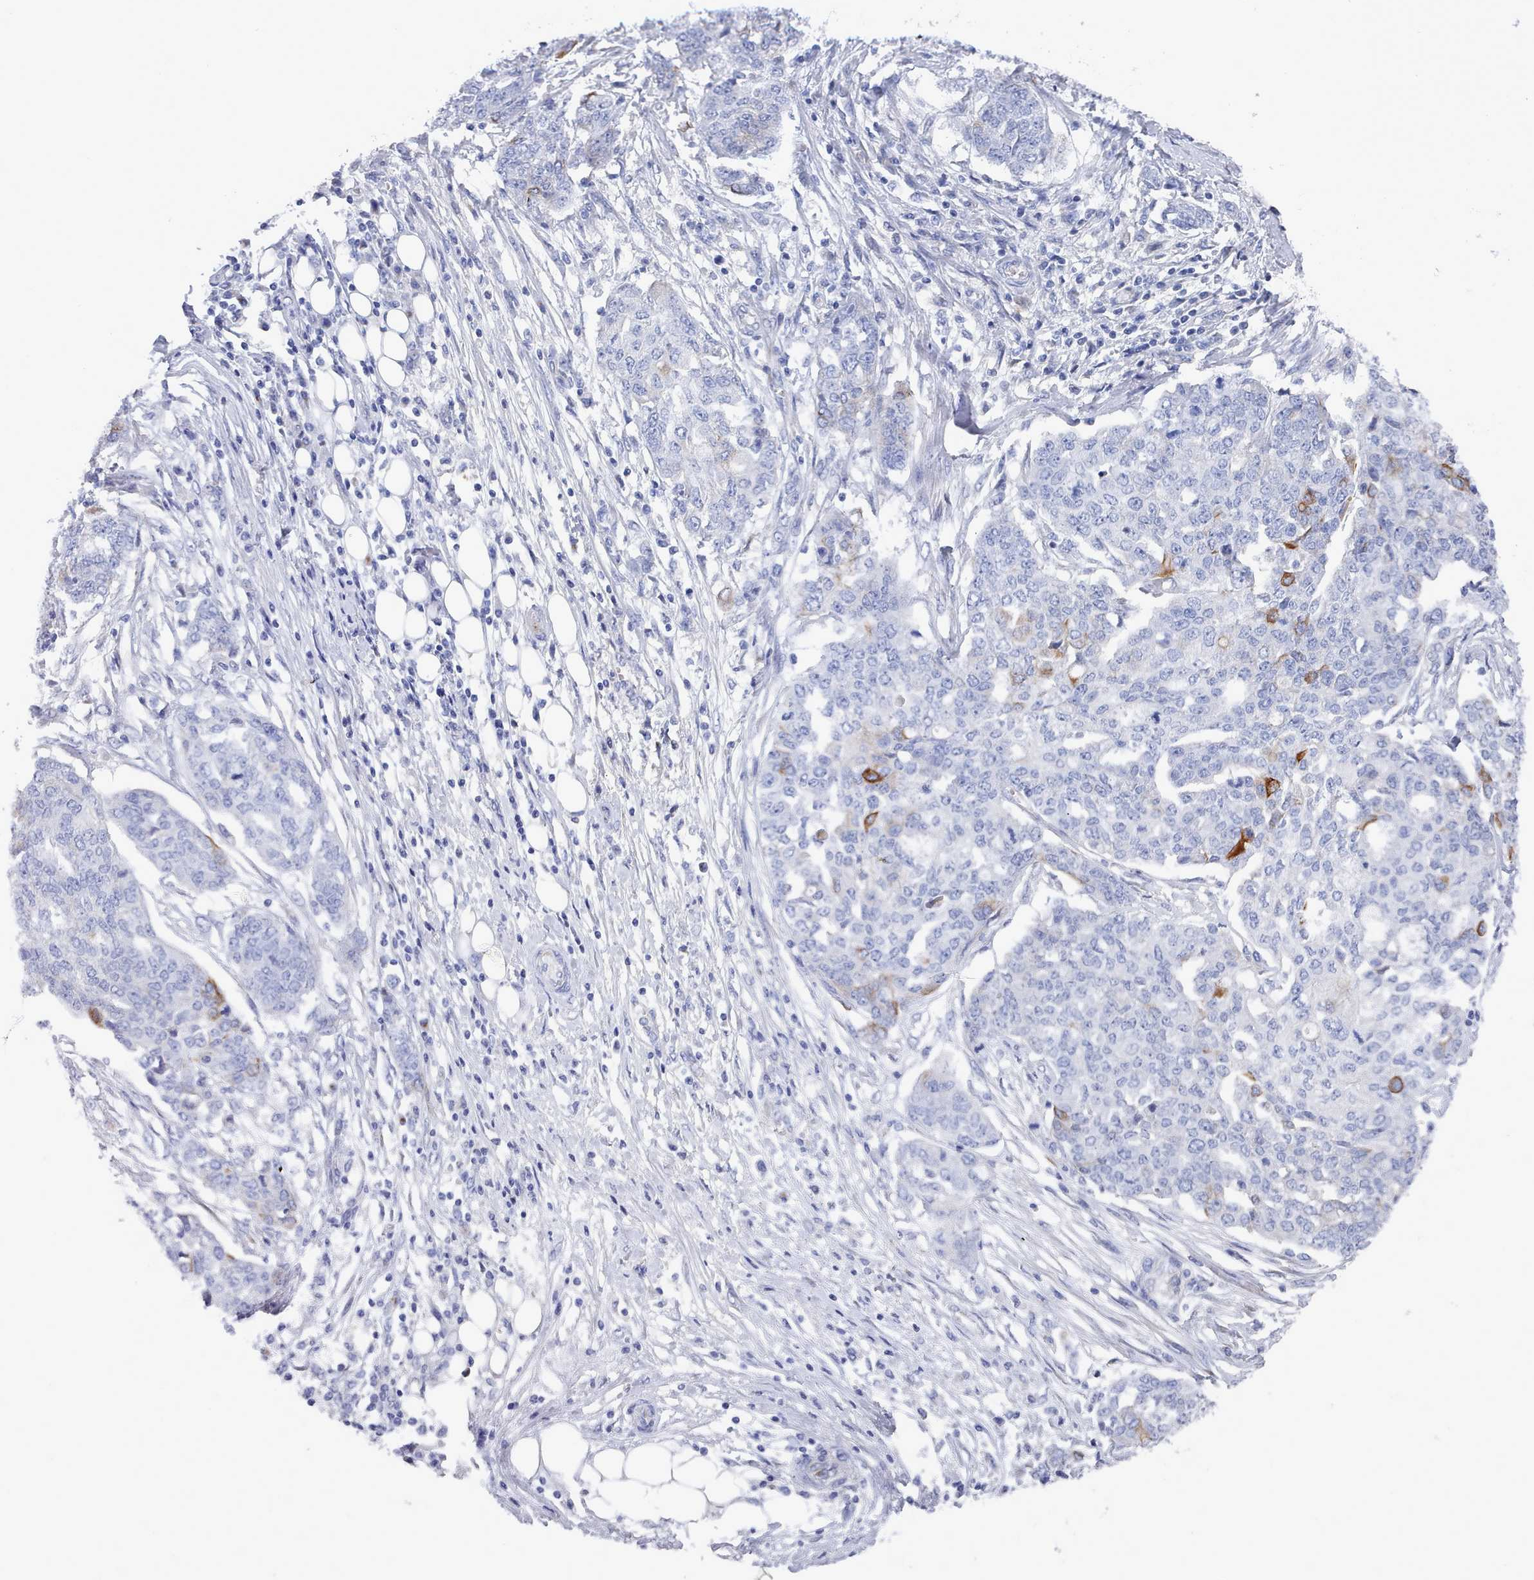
{"staining": {"intensity": "strong", "quantity": "<25%", "location": "cytoplasmic/membranous"}, "tissue": "ovarian cancer", "cell_type": "Tumor cells", "image_type": "cancer", "snomed": [{"axis": "morphology", "description": "Cystadenocarcinoma, serous, NOS"}, {"axis": "topography", "description": "Soft tissue"}, {"axis": "topography", "description": "Ovary"}], "caption": "Immunohistochemistry (IHC) image of human ovarian cancer stained for a protein (brown), which demonstrates medium levels of strong cytoplasmic/membranous staining in approximately <25% of tumor cells.", "gene": "PDE4C", "patient": {"sex": "female", "age": 57}}